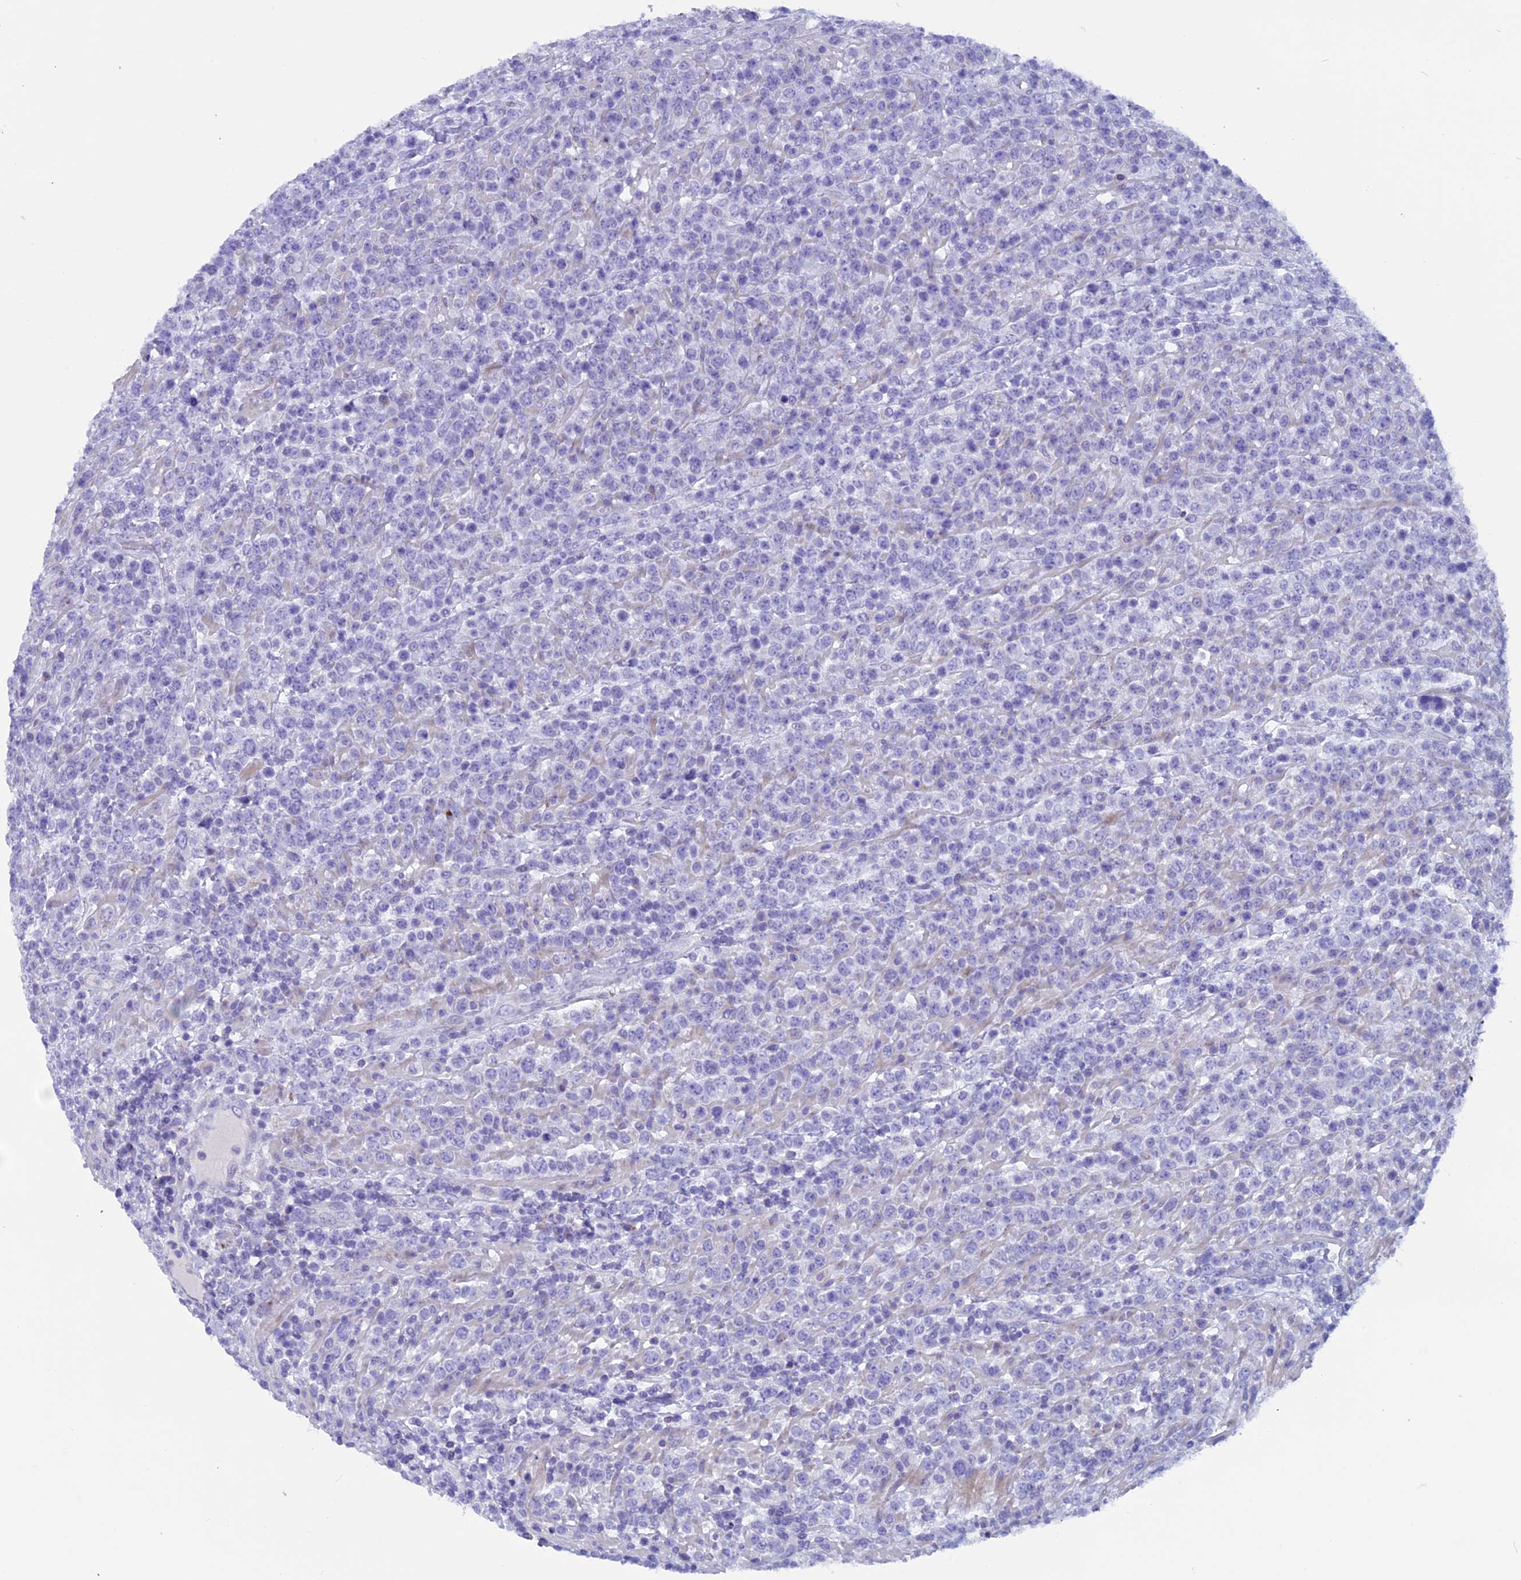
{"staining": {"intensity": "negative", "quantity": "none", "location": "none"}, "tissue": "lymphoma", "cell_type": "Tumor cells", "image_type": "cancer", "snomed": [{"axis": "morphology", "description": "Malignant lymphoma, non-Hodgkin's type, High grade"}, {"axis": "topography", "description": "Colon"}], "caption": "The micrograph shows no significant expression in tumor cells of lymphoma. The staining was performed using DAB (3,3'-diaminobenzidine) to visualize the protein expression in brown, while the nuclei were stained in blue with hematoxylin (Magnification: 20x).", "gene": "ZNF563", "patient": {"sex": "female", "age": 53}}